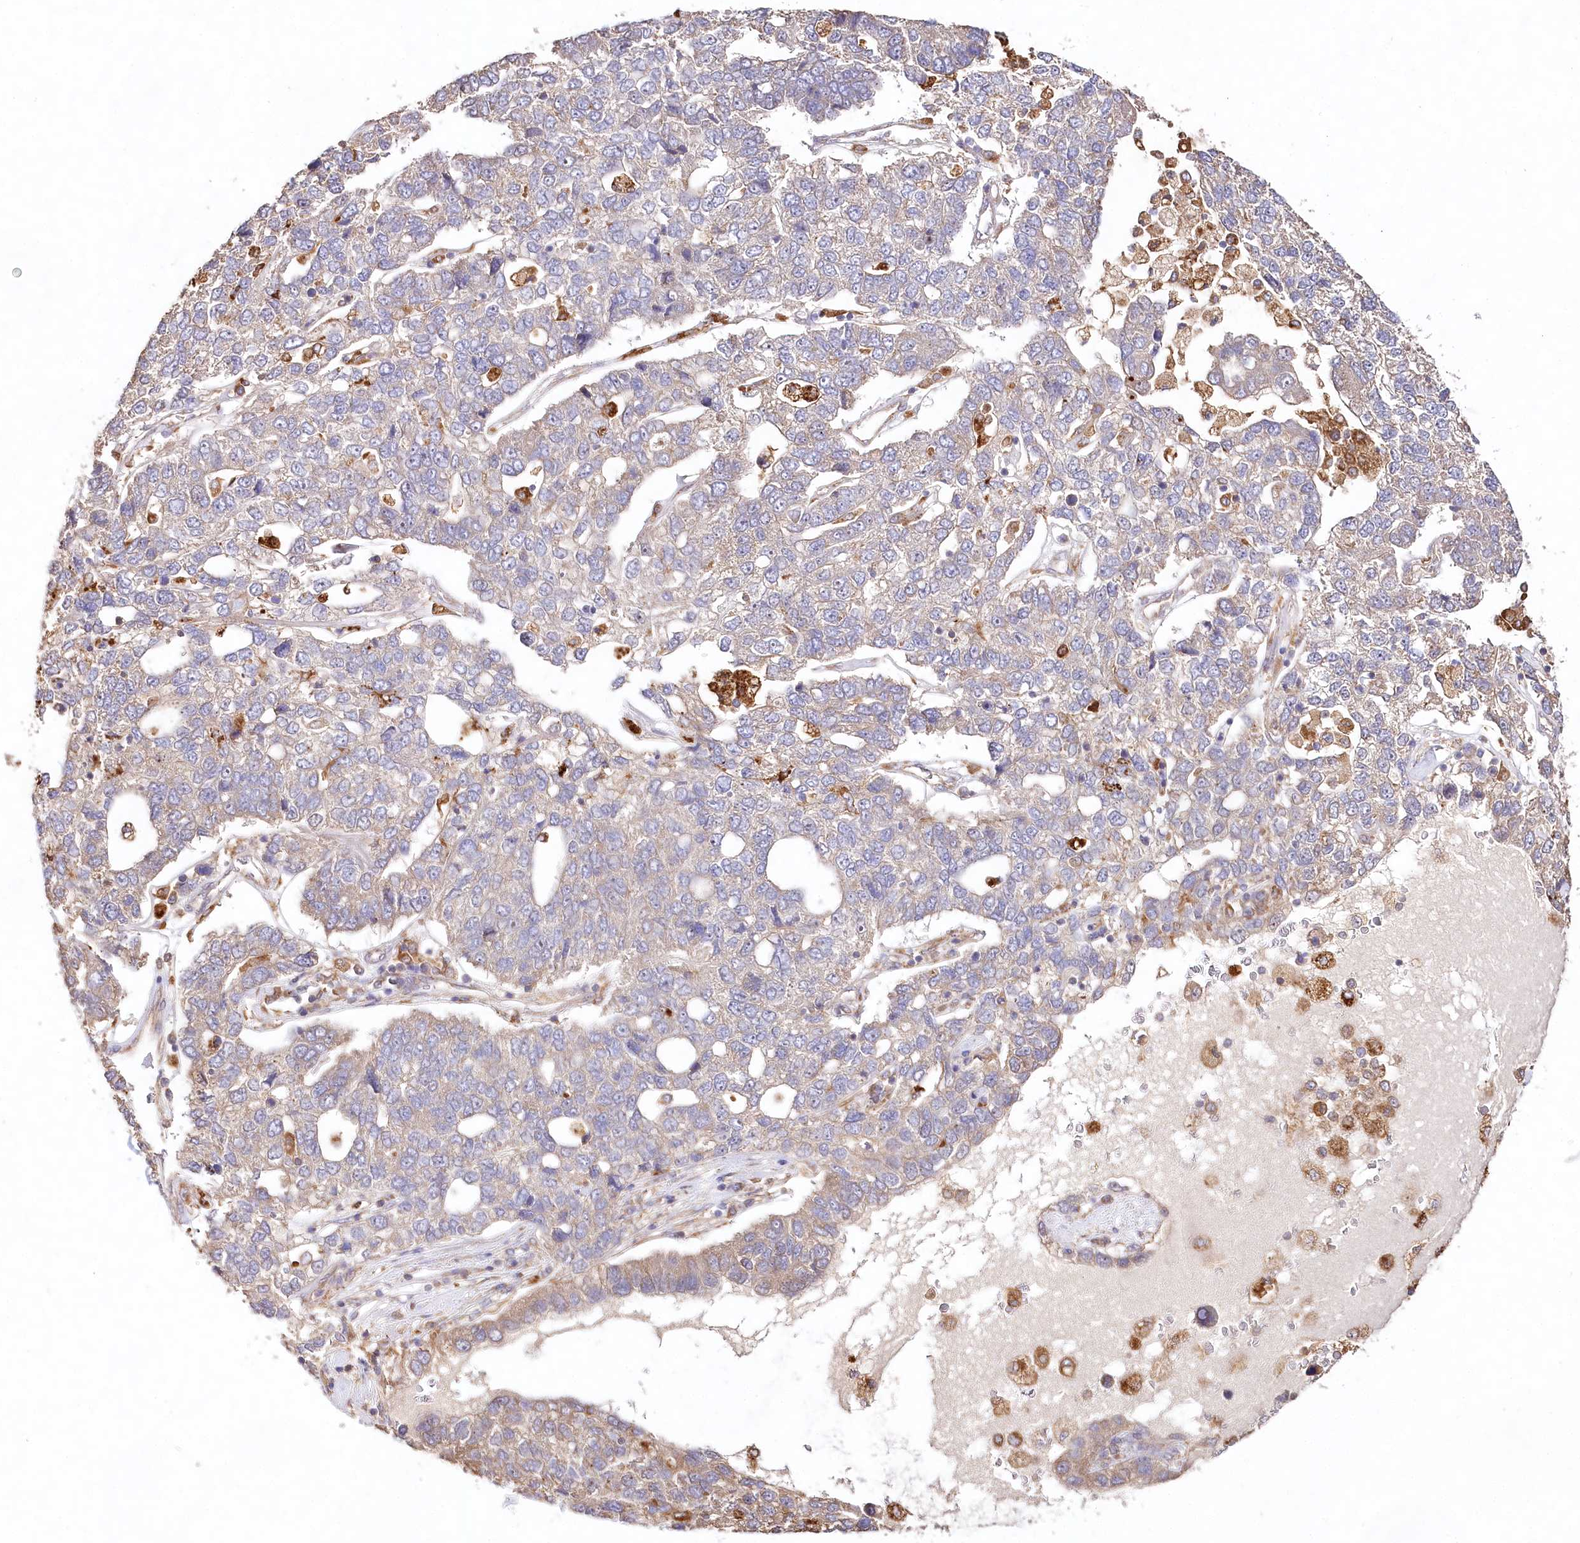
{"staining": {"intensity": "weak", "quantity": "<25%", "location": "cytoplasmic/membranous"}, "tissue": "pancreatic cancer", "cell_type": "Tumor cells", "image_type": "cancer", "snomed": [{"axis": "morphology", "description": "Adenocarcinoma, NOS"}, {"axis": "topography", "description": "Pancreas"}], "caption": "This is an immunohistochemistry micrograph of human pancreatic adenocarcinoma. There is no expression in tumor cells.", "gene": "DMXL1", "patient": {"sex": "female", "age": 61}}